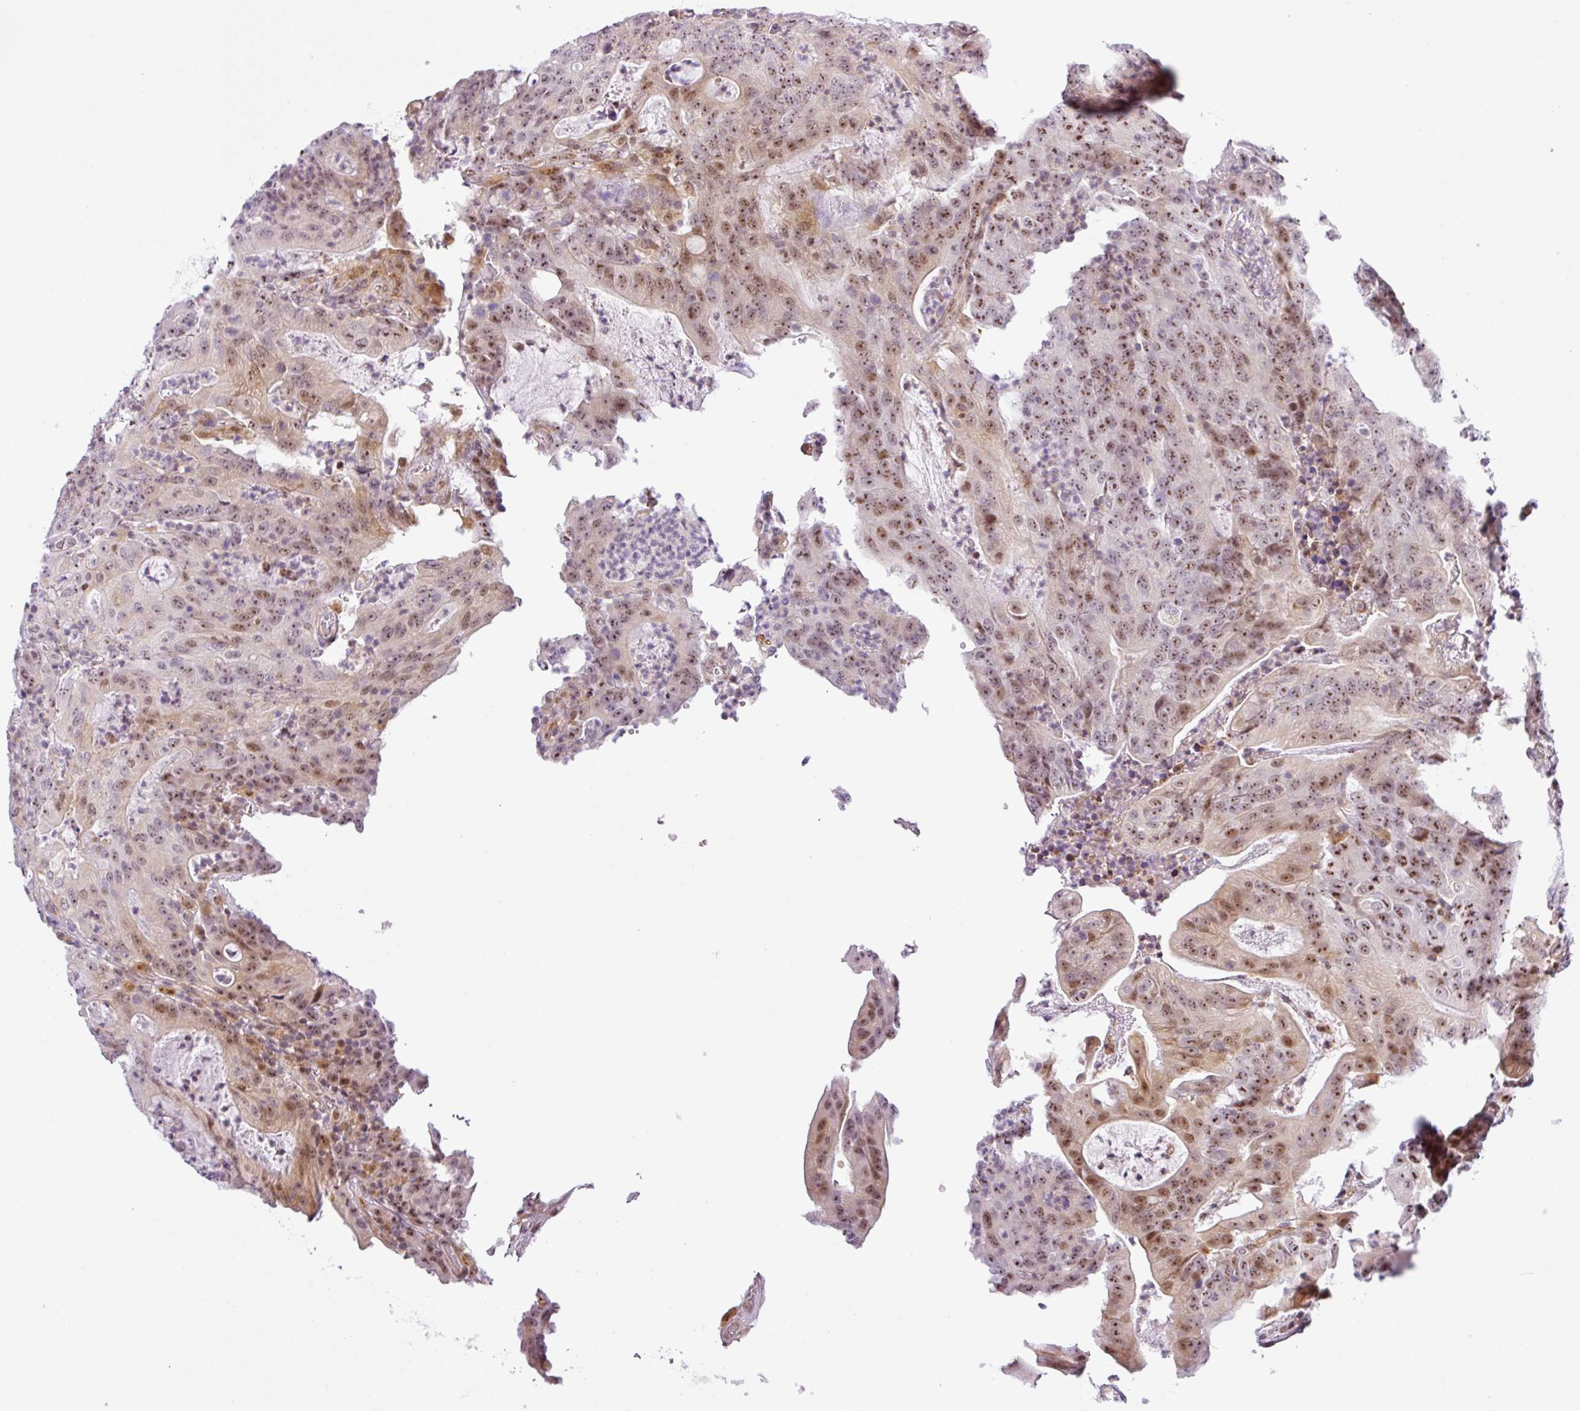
{"staining": {"intensity": "moderate", "quantity": ">75%", "location": "nuclear"}, "tissue": "colorectal cancer", "cell_type": "Tumor cells", "image_type": "cancer", "snomed": [{"axis": "morphology", "description": "Adenocarcinoma, NOS"}, {"axis": "topography", "description": "Colon"}], "caption": "Adenocarcinoma (colorectal) stained with a protein marker demonstrates moderate staining in tumor cells.", "gene": "NDUFB2", "patient": {"sex": "male", "age": 83}}